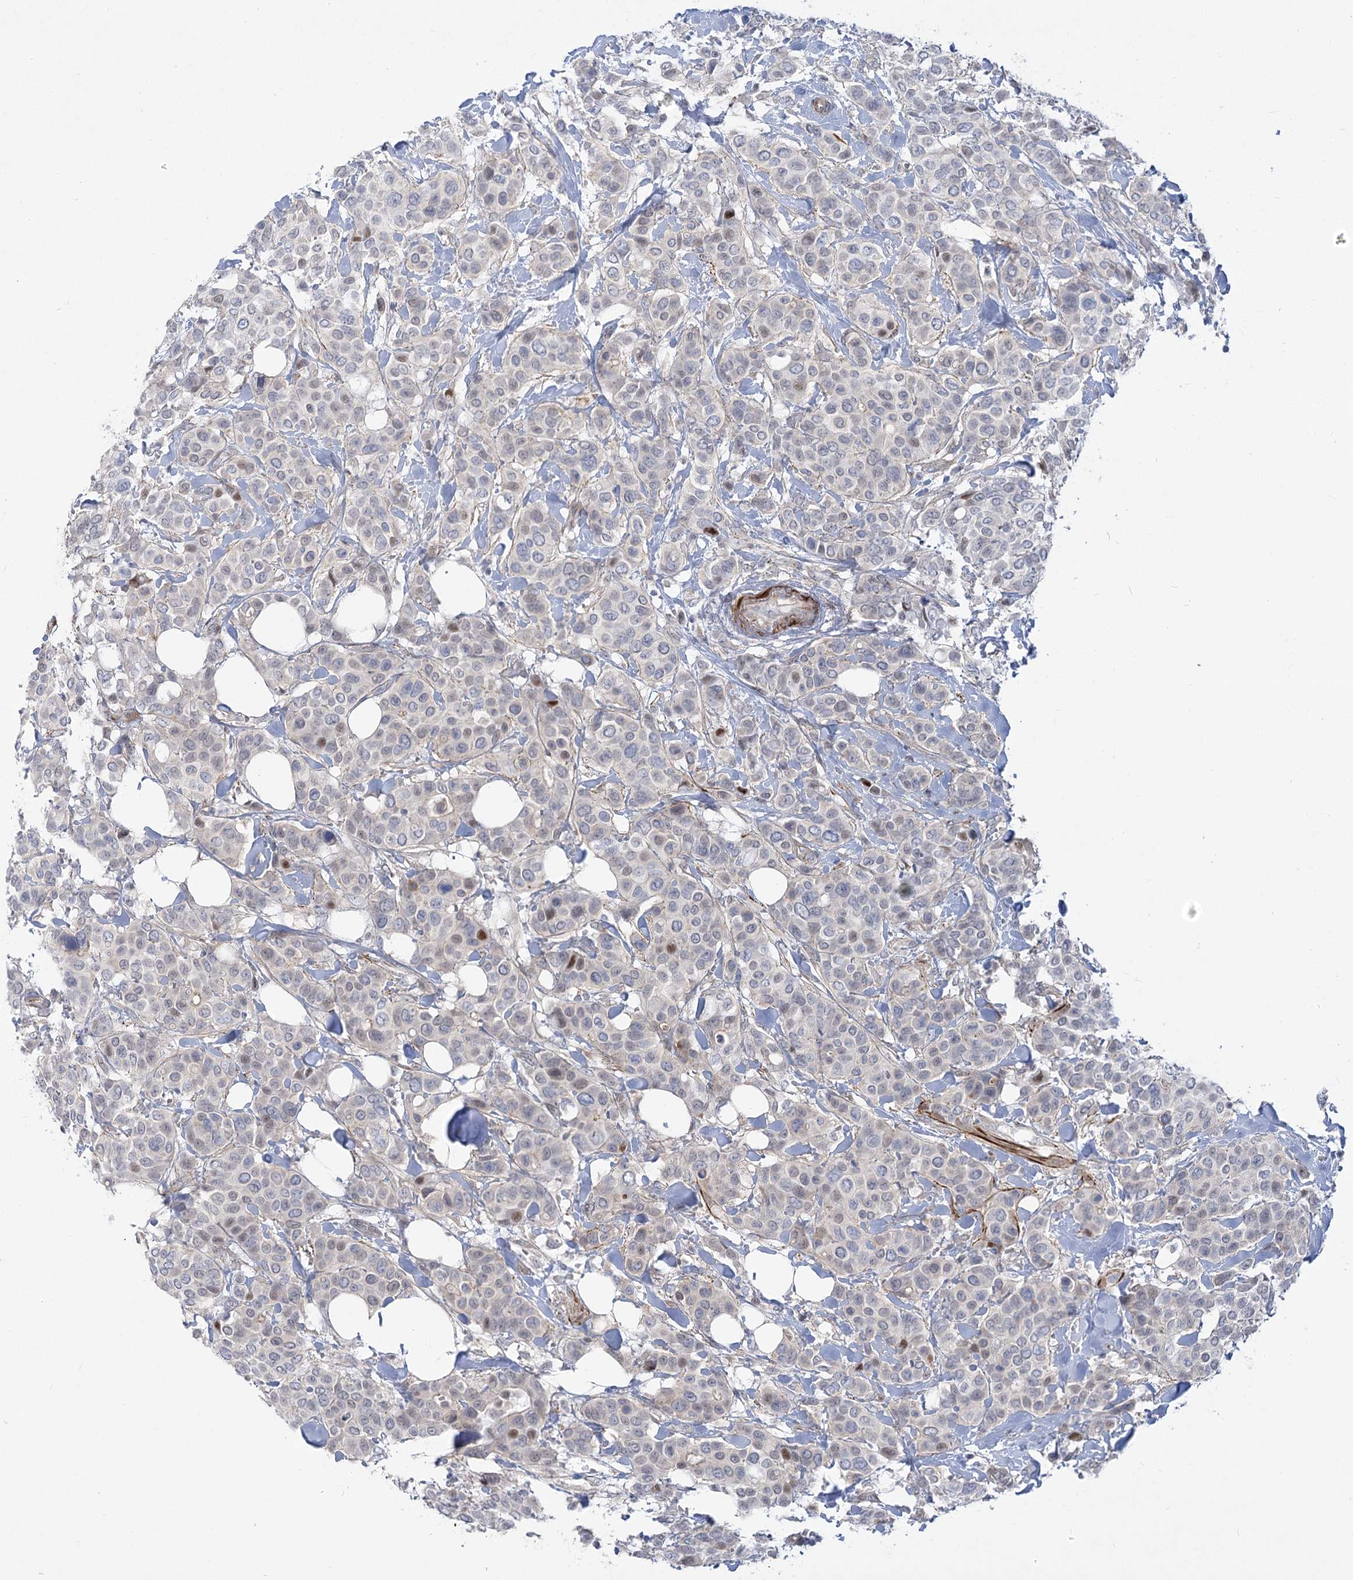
{"staining": {"intensity": "weak", "quantity": "<25%", "location": "nuclear"}, "tissue": "breast cancer", "cell_type": "Tumor cells", "image_type": "cancer", "snomed": [{"axis": "morphology", "description": "Lobular carcinoma"}, {"axis": "topography", "description": "Breast"}], "caption": "Immunohistochemistry image of neoplastic tissue: human breast cancer (lobular carcinoma) stained with DAB shows no significant protein expression in tumor cells.", "gene": "ARSI", "patient": {"sex": "female", "age": 51}}